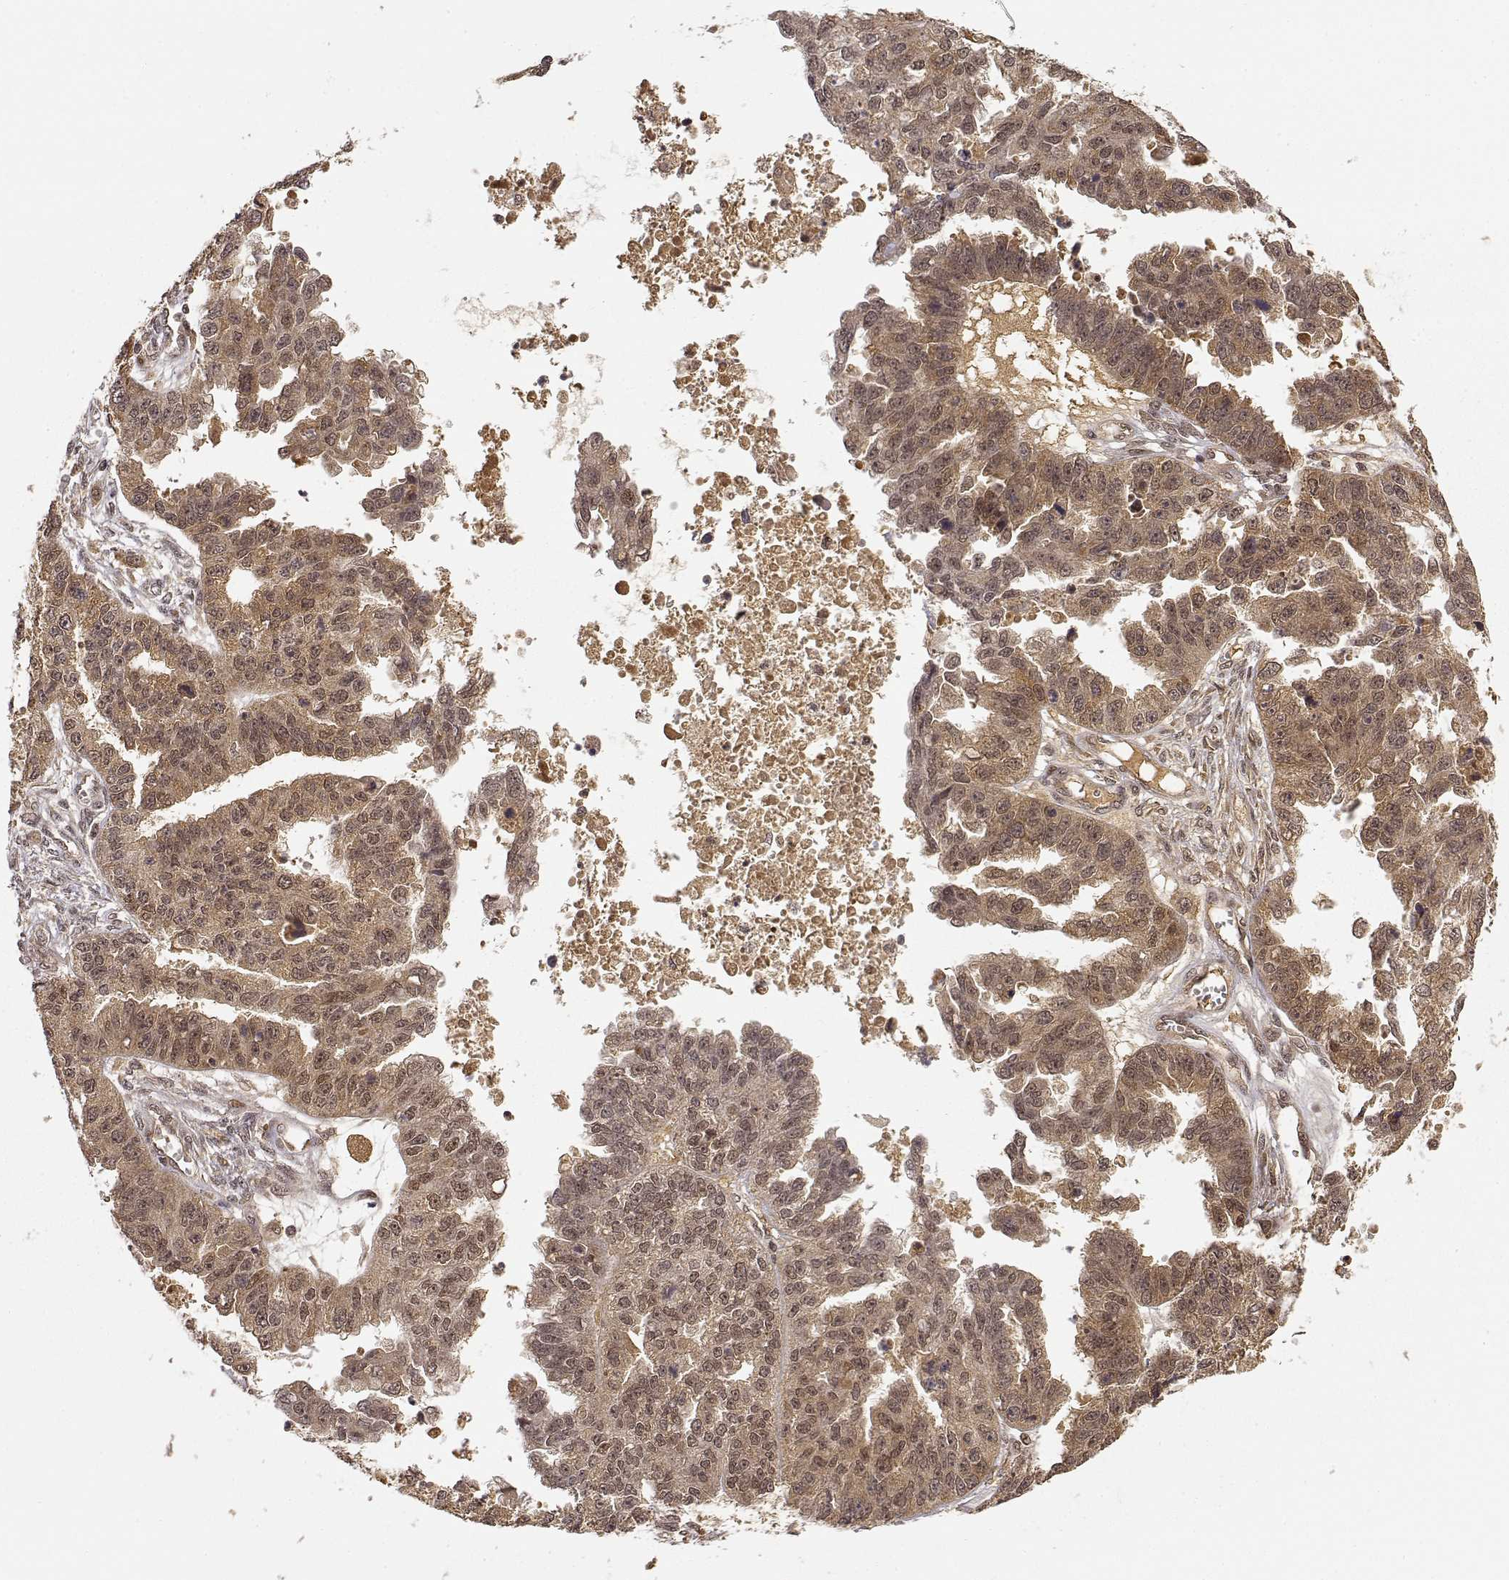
{"staining": {"intensity": "weak", "quantity": ">75%", "location": "cytoplasmic/membranous,nuclear"}, "tissue": "ovarian cancer", "cell_type": "Tumor cells", "image_type": "cancer", "snomed": [{"axis": "morphology", "description": "Cystadenocarcinoma, serous, NOS"}, {"axis": "topography", "description": "Ovary"}], "caption": "The immunohistochemical stain shows weak cytoplasmic/membranous and nuclear staining in tumor cells of ovarian cancer (serous cystadenocarcinoma) tissue.", "gene": "MAEA", "patient": {"sex": "female", "age": 58}}